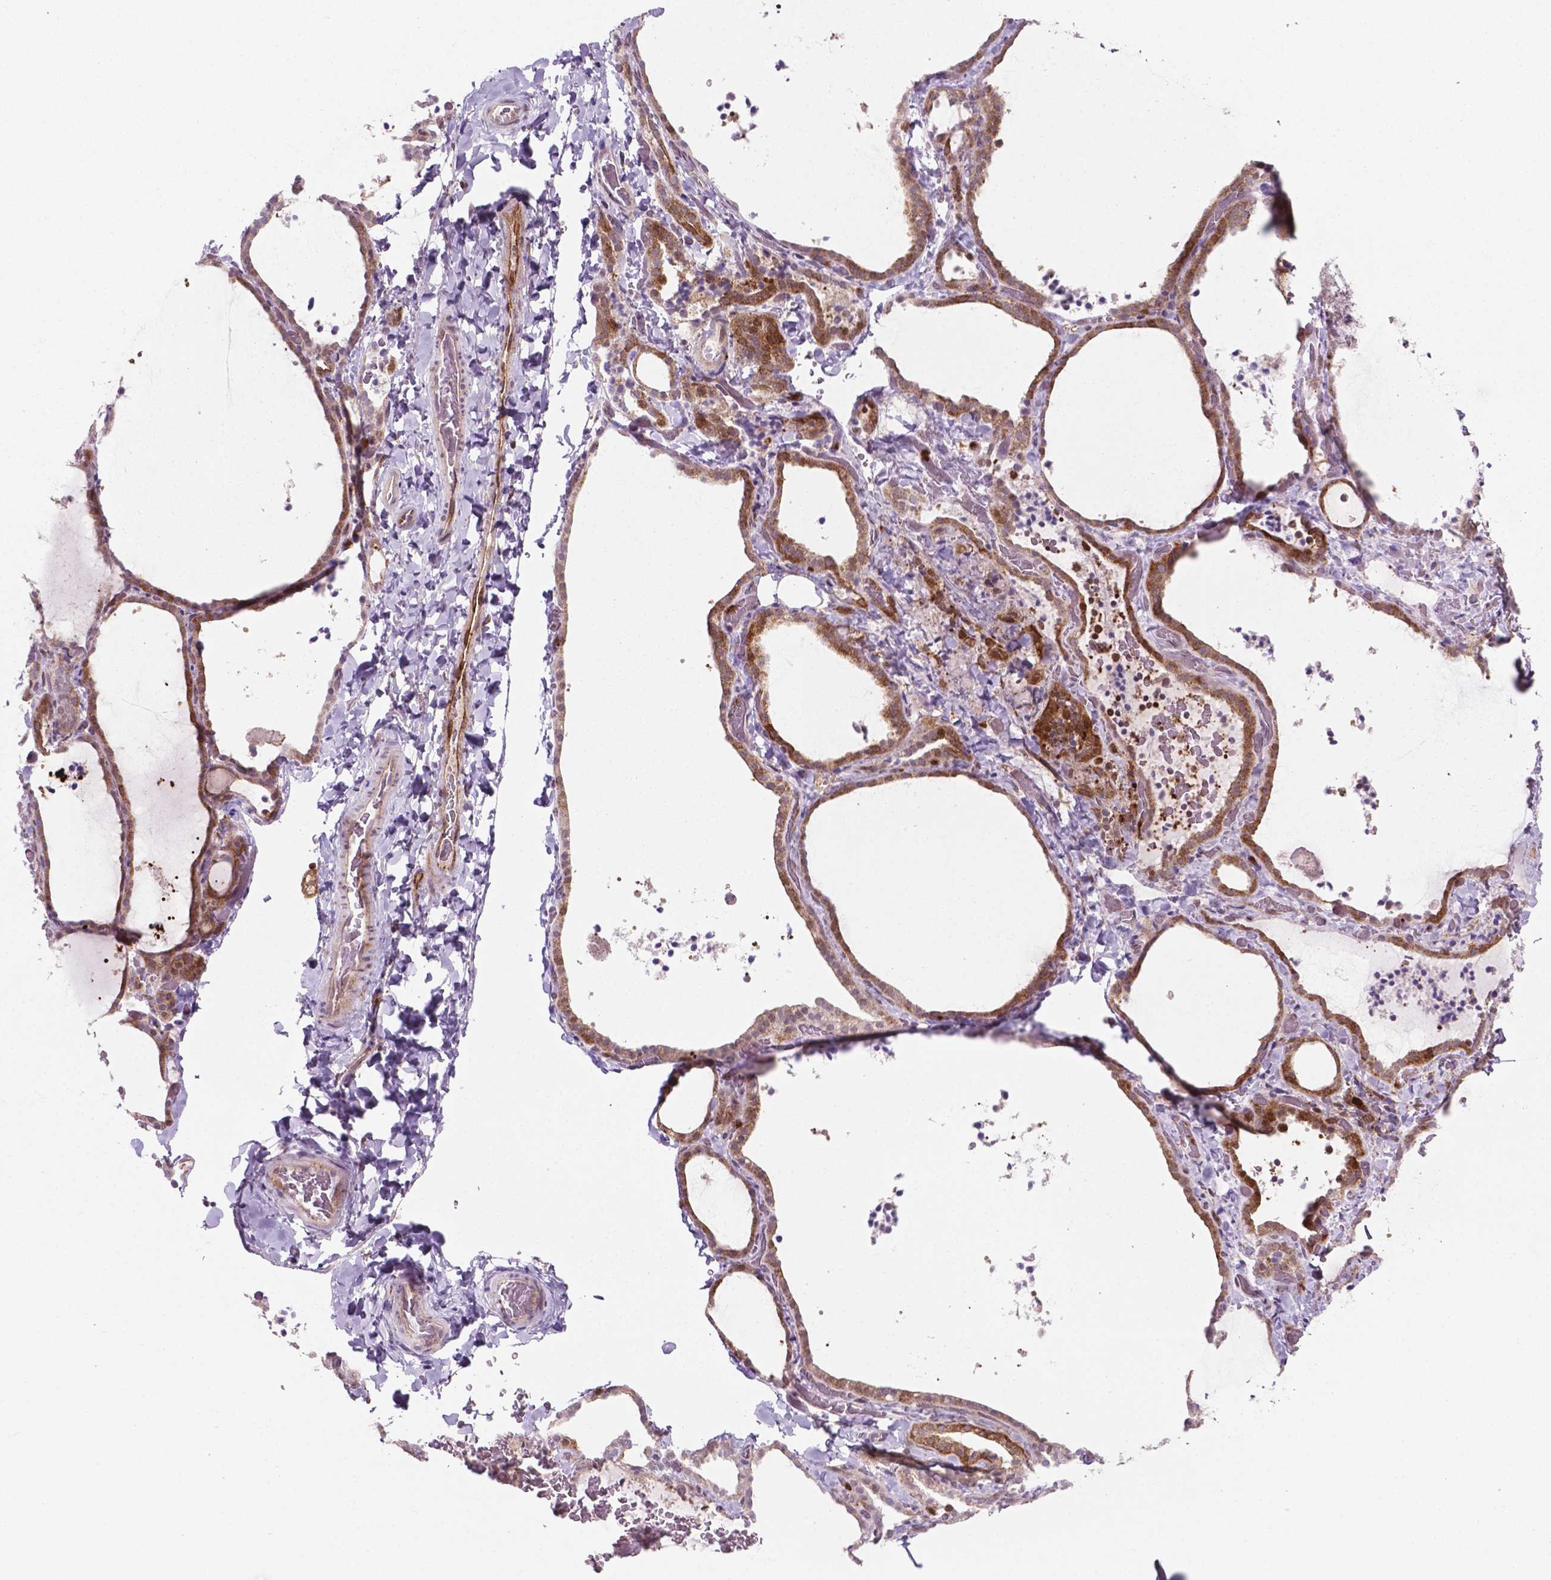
{"staining": {"intensity": "moderate", "quantity": "25%-75%", "location": "cytoplasmic/membranous"}, "tissue": "thyroid gland", "cell_type": "Glandular cells", "image_type": "normal", "snomed": [{"axis": "morphology", "description": "Normal tissue, NOS"}, {"axis": "topography", "description": "Thyroid gland"}], "caption": "Immunohistochemistry (IHC) (DAB (3,3'-diaminobenzidine)) staining of benign human thyroid gland demonstrates moderate cytoplasmic/membranous protein expression in approximately 25%-75% of glandular cells.", "gene": "LDHA", "patient": {"sex": "female", "age": 22}}